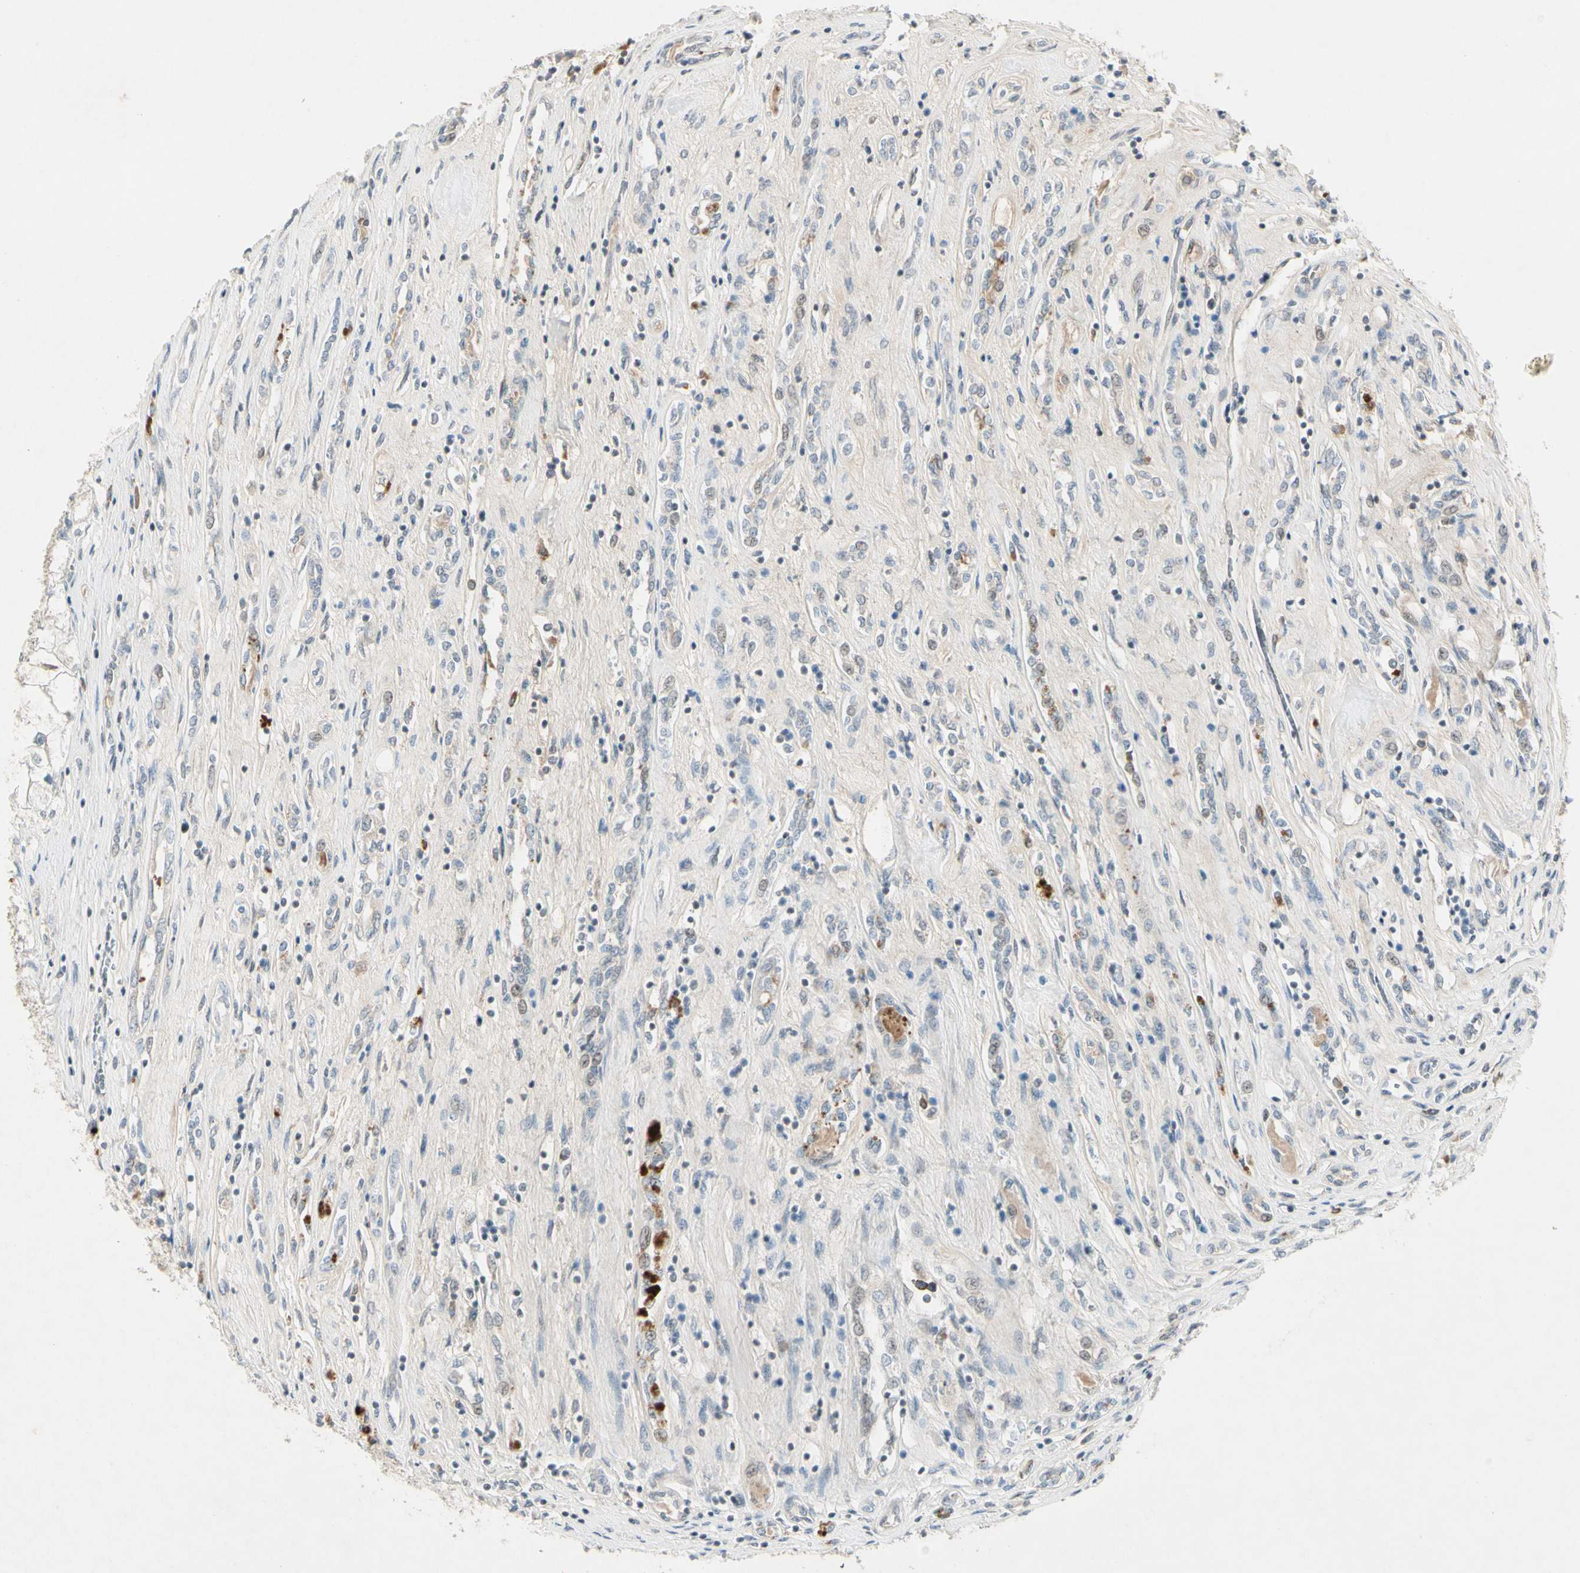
{"staining": {"intensity": "negative", "quantity": "none", "location": "none"}, "tissue": "renal cancer", "cell_type": "Tumor cells", "image_type": "cancer", "snomed": [{"axis": "morphology", "description": "Adenocarcinoma, NOS"}, {"axis": "topography", "description": "Kidney"}], "caption": "A high-resolution image shows immunohistochemistry staining of renal cancer, which shows no significant positivity in tumor cells.", "gene": "ICAM5", "patient": {"sex": "female", "age": 70}}